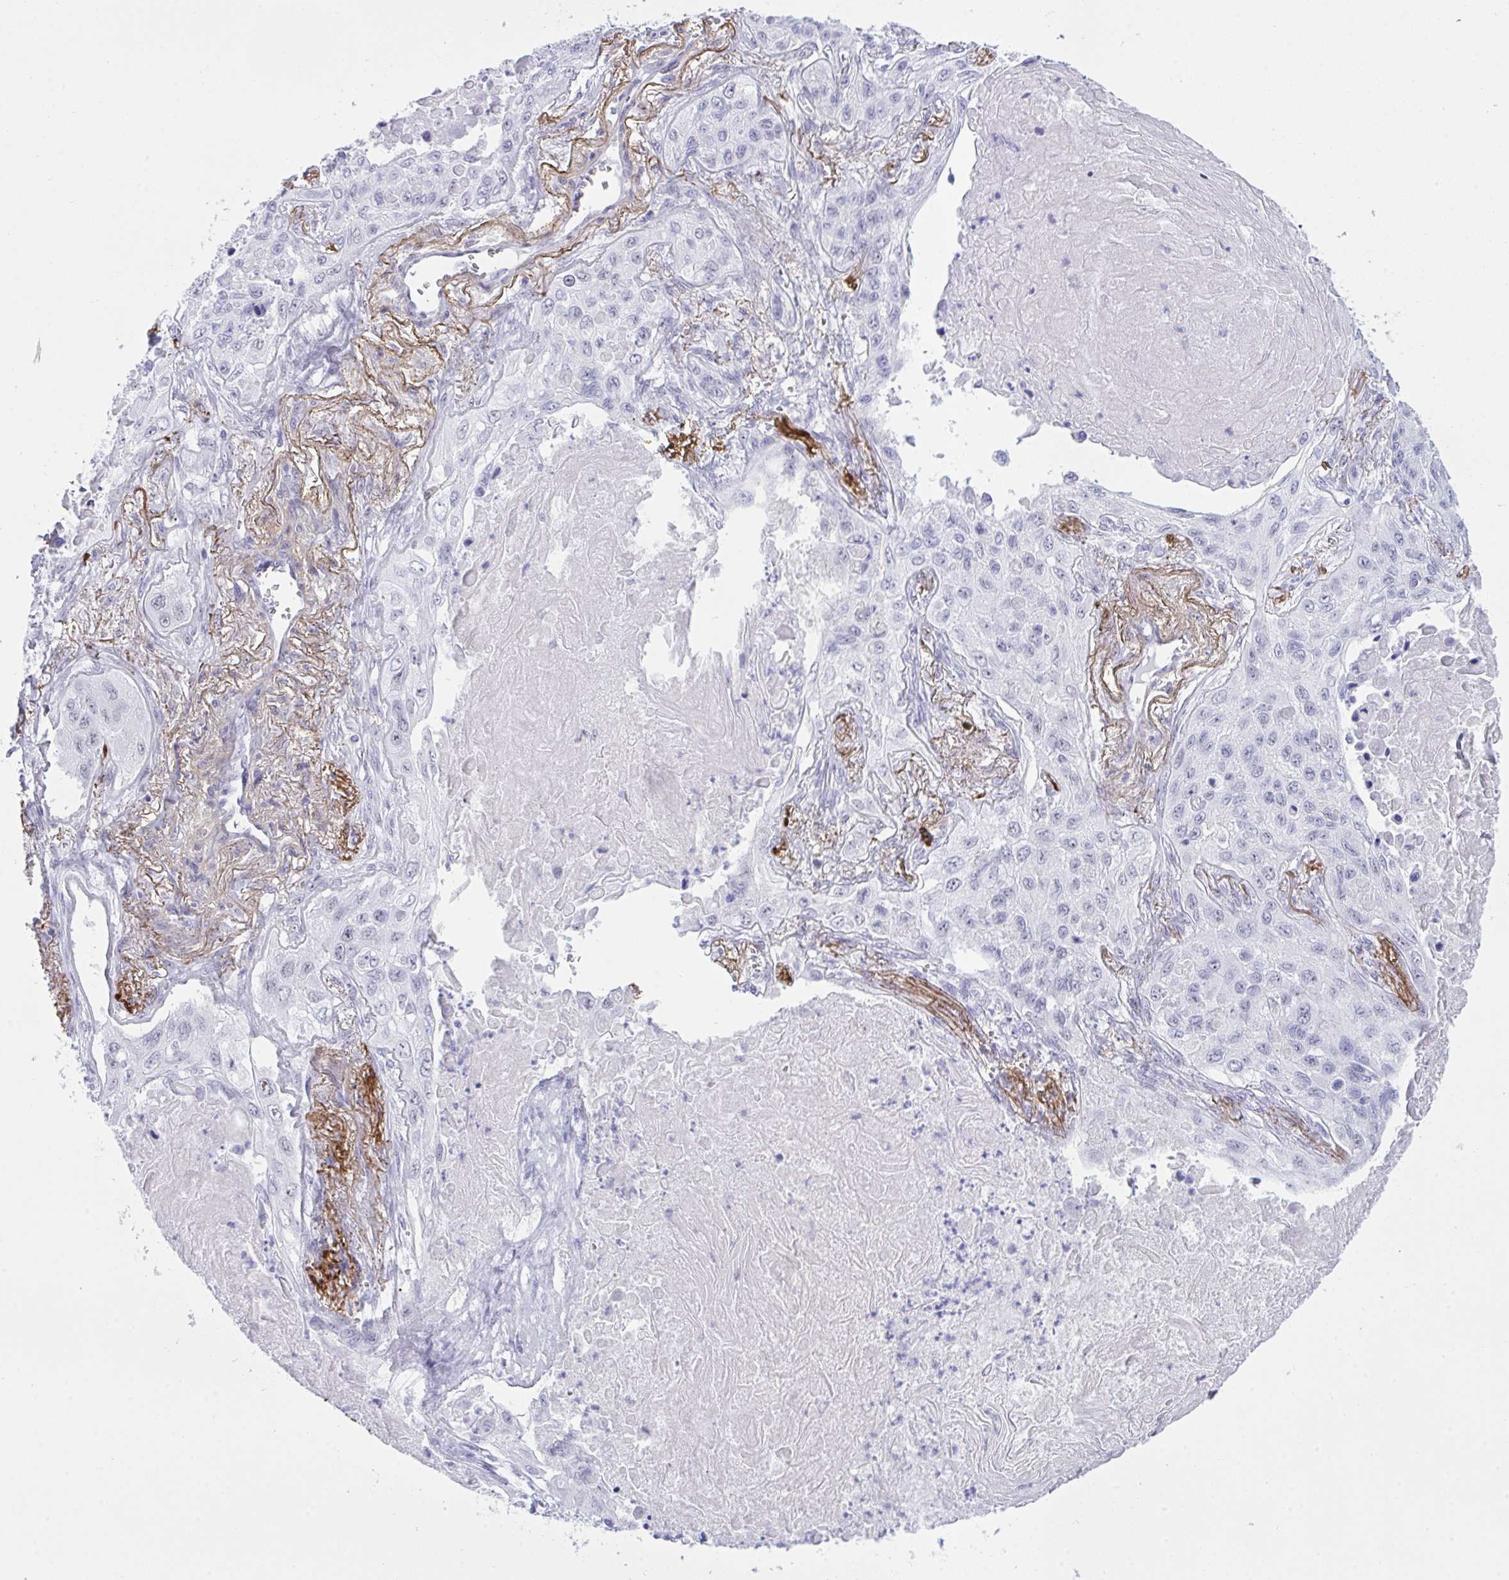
{"staining": {"intensity": "negative", "quantity": "none", "location": "none"}, "tissue": "lung cancer", "cell_type": "Tumor cells", "image_type": "cancer", "snomed": [{"axis": "morphology", "description": "Squamous cell carcinoma, NOS"}, {"axis": "topography", "description": "Lung"}], "caption": "This photomicrograph is of lung cancer stained with immunohistochemistry (IHC) to label a protein in brown with the nuclei are counter-stained blue. There is no staining in tumor cells. (Immunohistochemistry, brightfield microscopy, high magnification).", "gene": "ELN", "patient": {"sex": "male", "age": 75}}